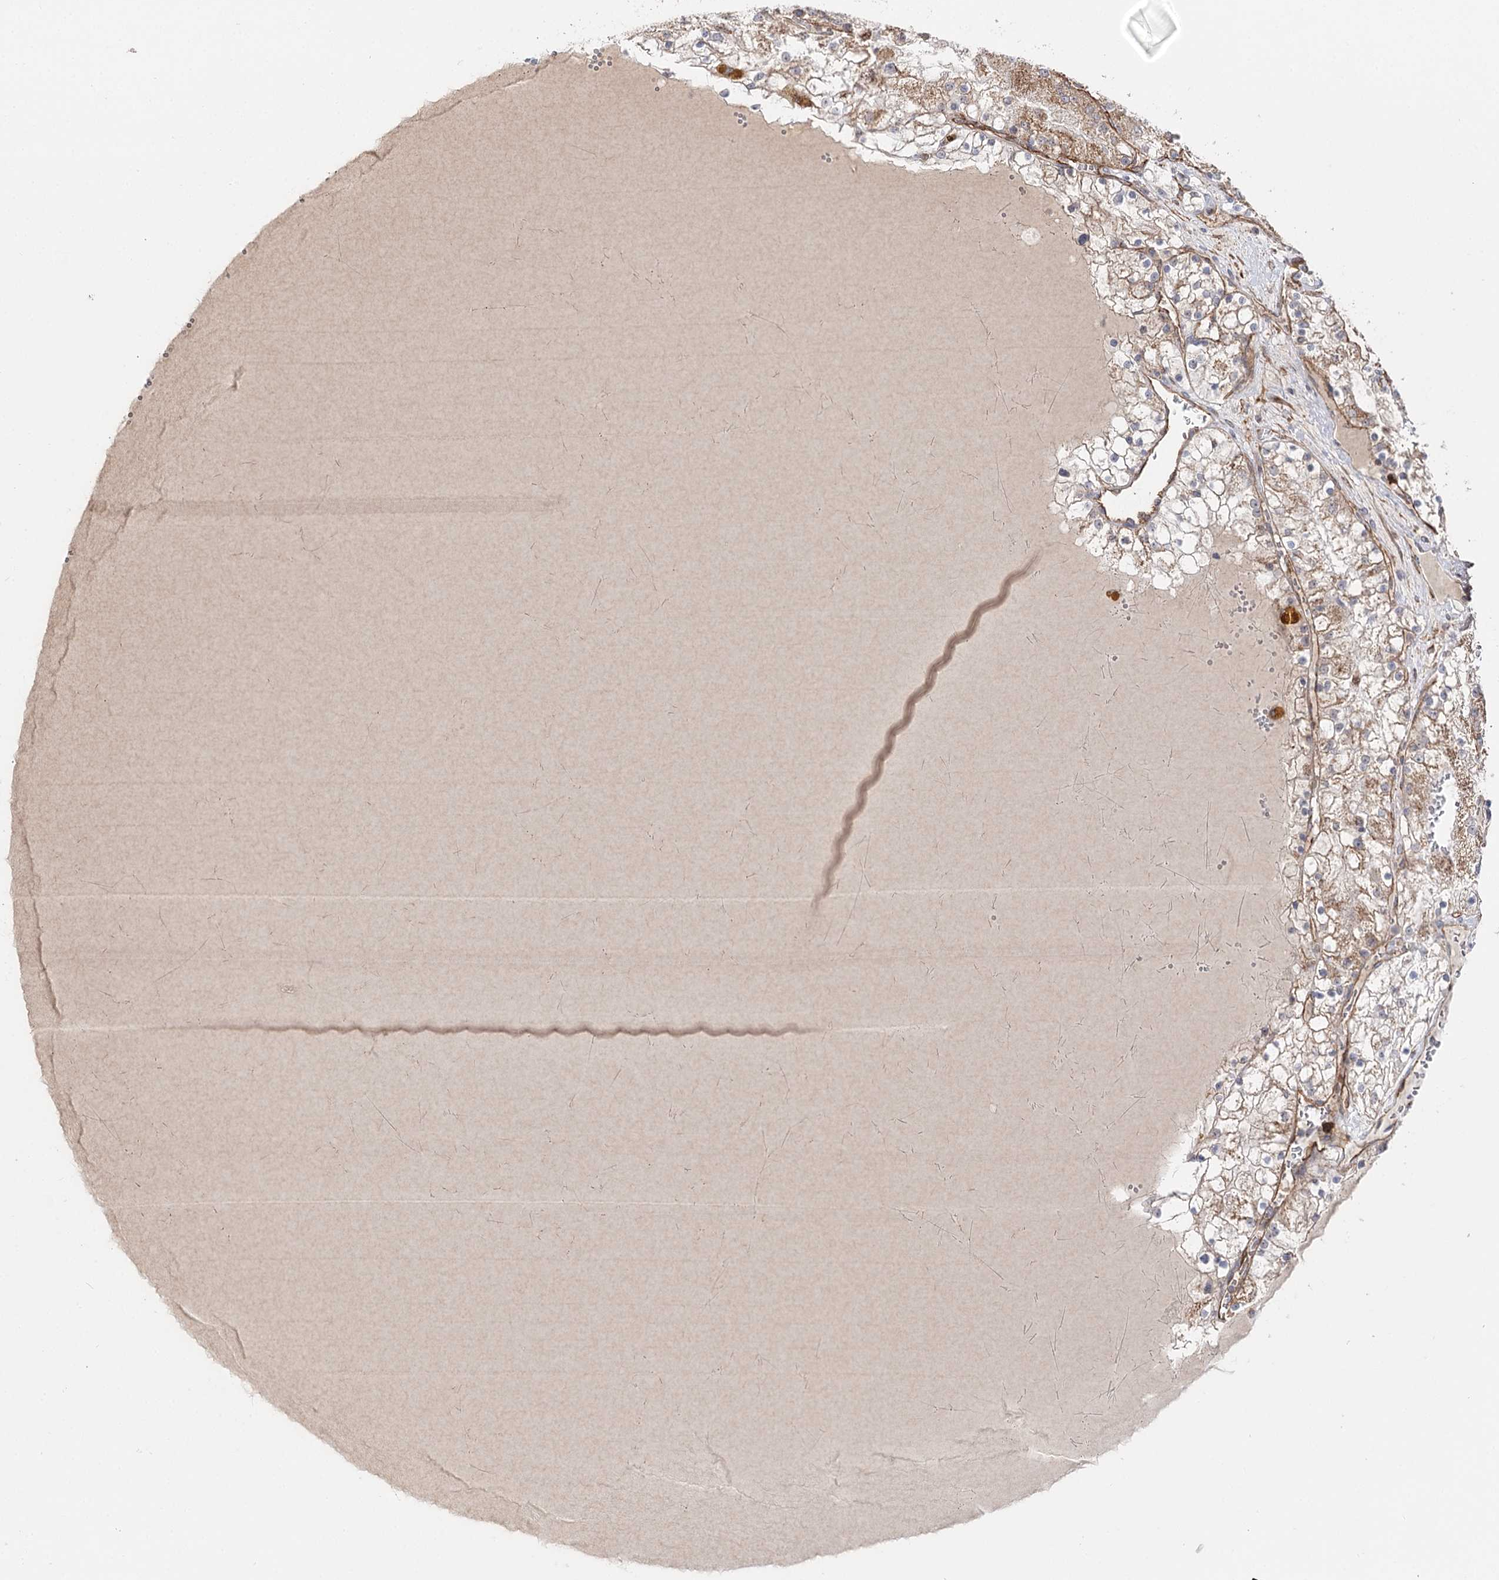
{"staining": {"intensity": "weak", "quantity": "25%-75%", "location": "cytoplasmic/membranous"}, "tissue": "renal cancer", "cell_type": "Tumor cells", "image_type": "cancer", "snomed": [{"axis": "morphology", "description": "Normal tissue, NOS"}, {"axis": "morphology", "description": "Adenocarcinoma, NOS"}, {"axis": "topography", "description": "Kidney"}], "caption": "Brown immunohistochemical staining in renal cancer shows weak cytoplasmic/membranous expression in approximately 25%-75% of tumor cells. The staining was performed using DAB, with brown indicating positive protein expression. Nuclei are stained blue with hematoxylin.", "gene": "CBR4", "patient": {"sex": "male", "age": 68}}